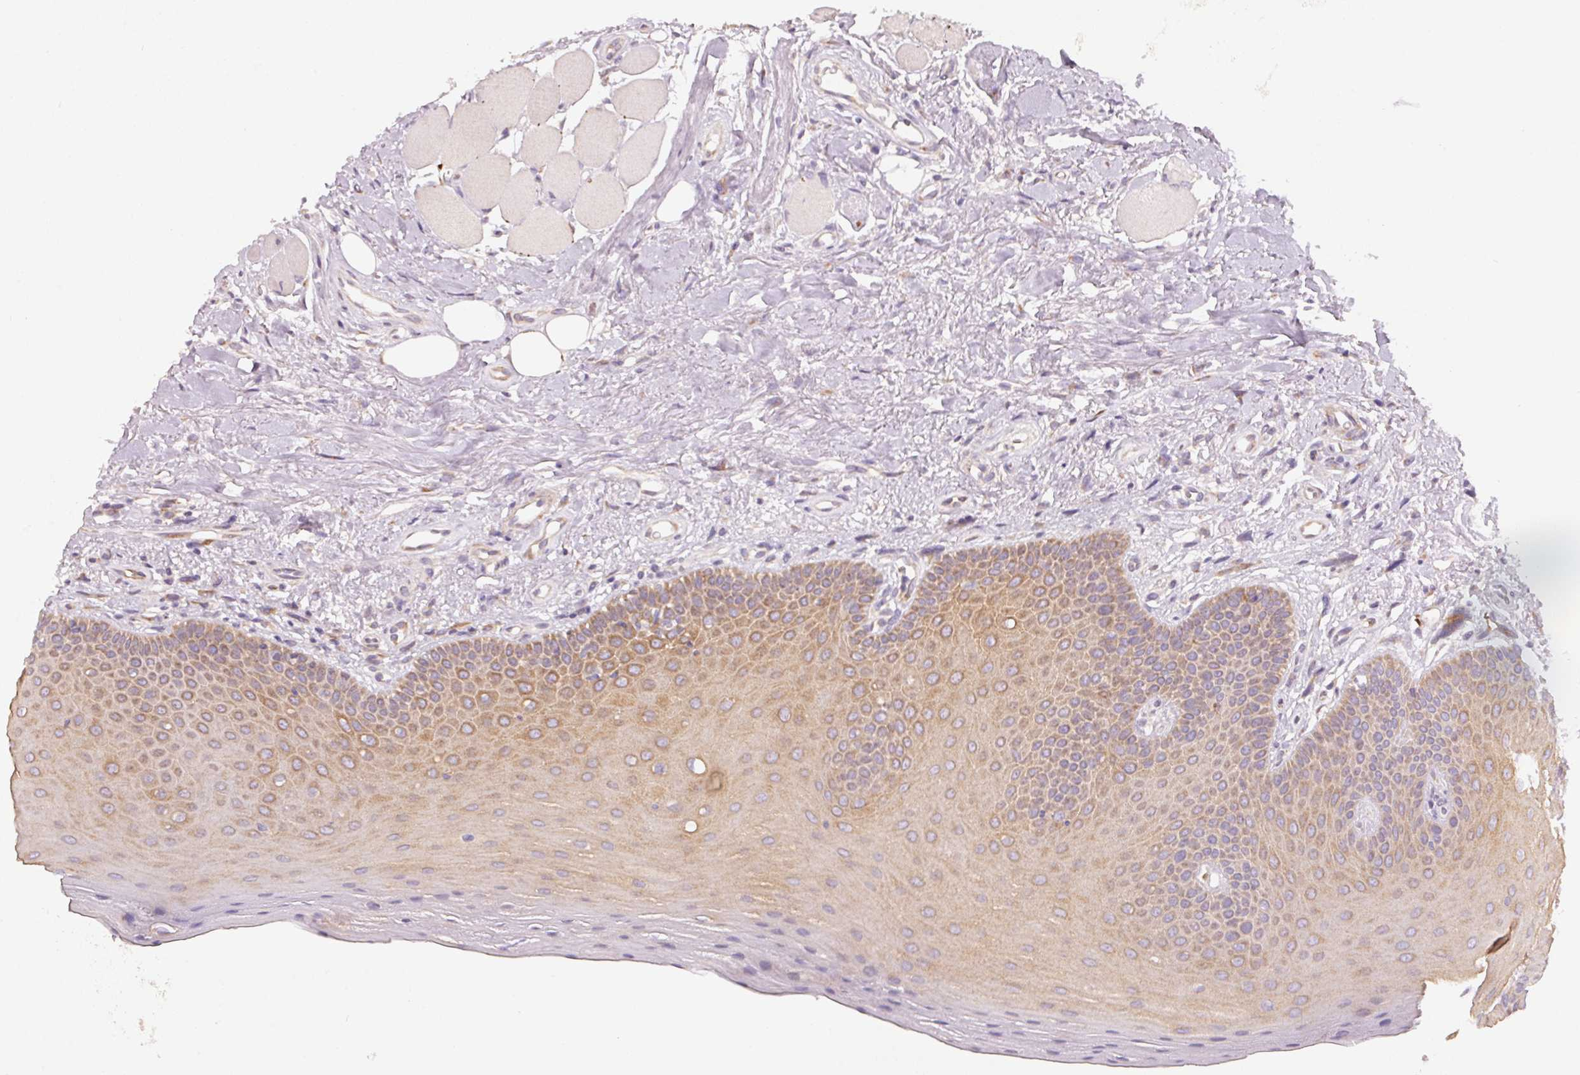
{"staining": {"intensity": "moderate", "quantity": ">75%", "location": "cytoplasmic/membranous"}, "tissue": "oral mucosa", "cell_type": "Squamous epithelial cells", "image_type": "normal", "snomed": [{"axis": "morphology", "description": "Normal tissue, NOS"}, {"axis": "morphology", "description": "Normal morphology"}, {"axis": "topography", "description": "Oral tissue"}], "caption": "Immunohistochemistry of unremarkable human oral mucosa displays medium levels of moderate cytoplasmic/membranous staining in about >75% of squamous epithelial cells.", "gene": "BLOC1S2", "patient": {"sex": "female", "age": 76}}